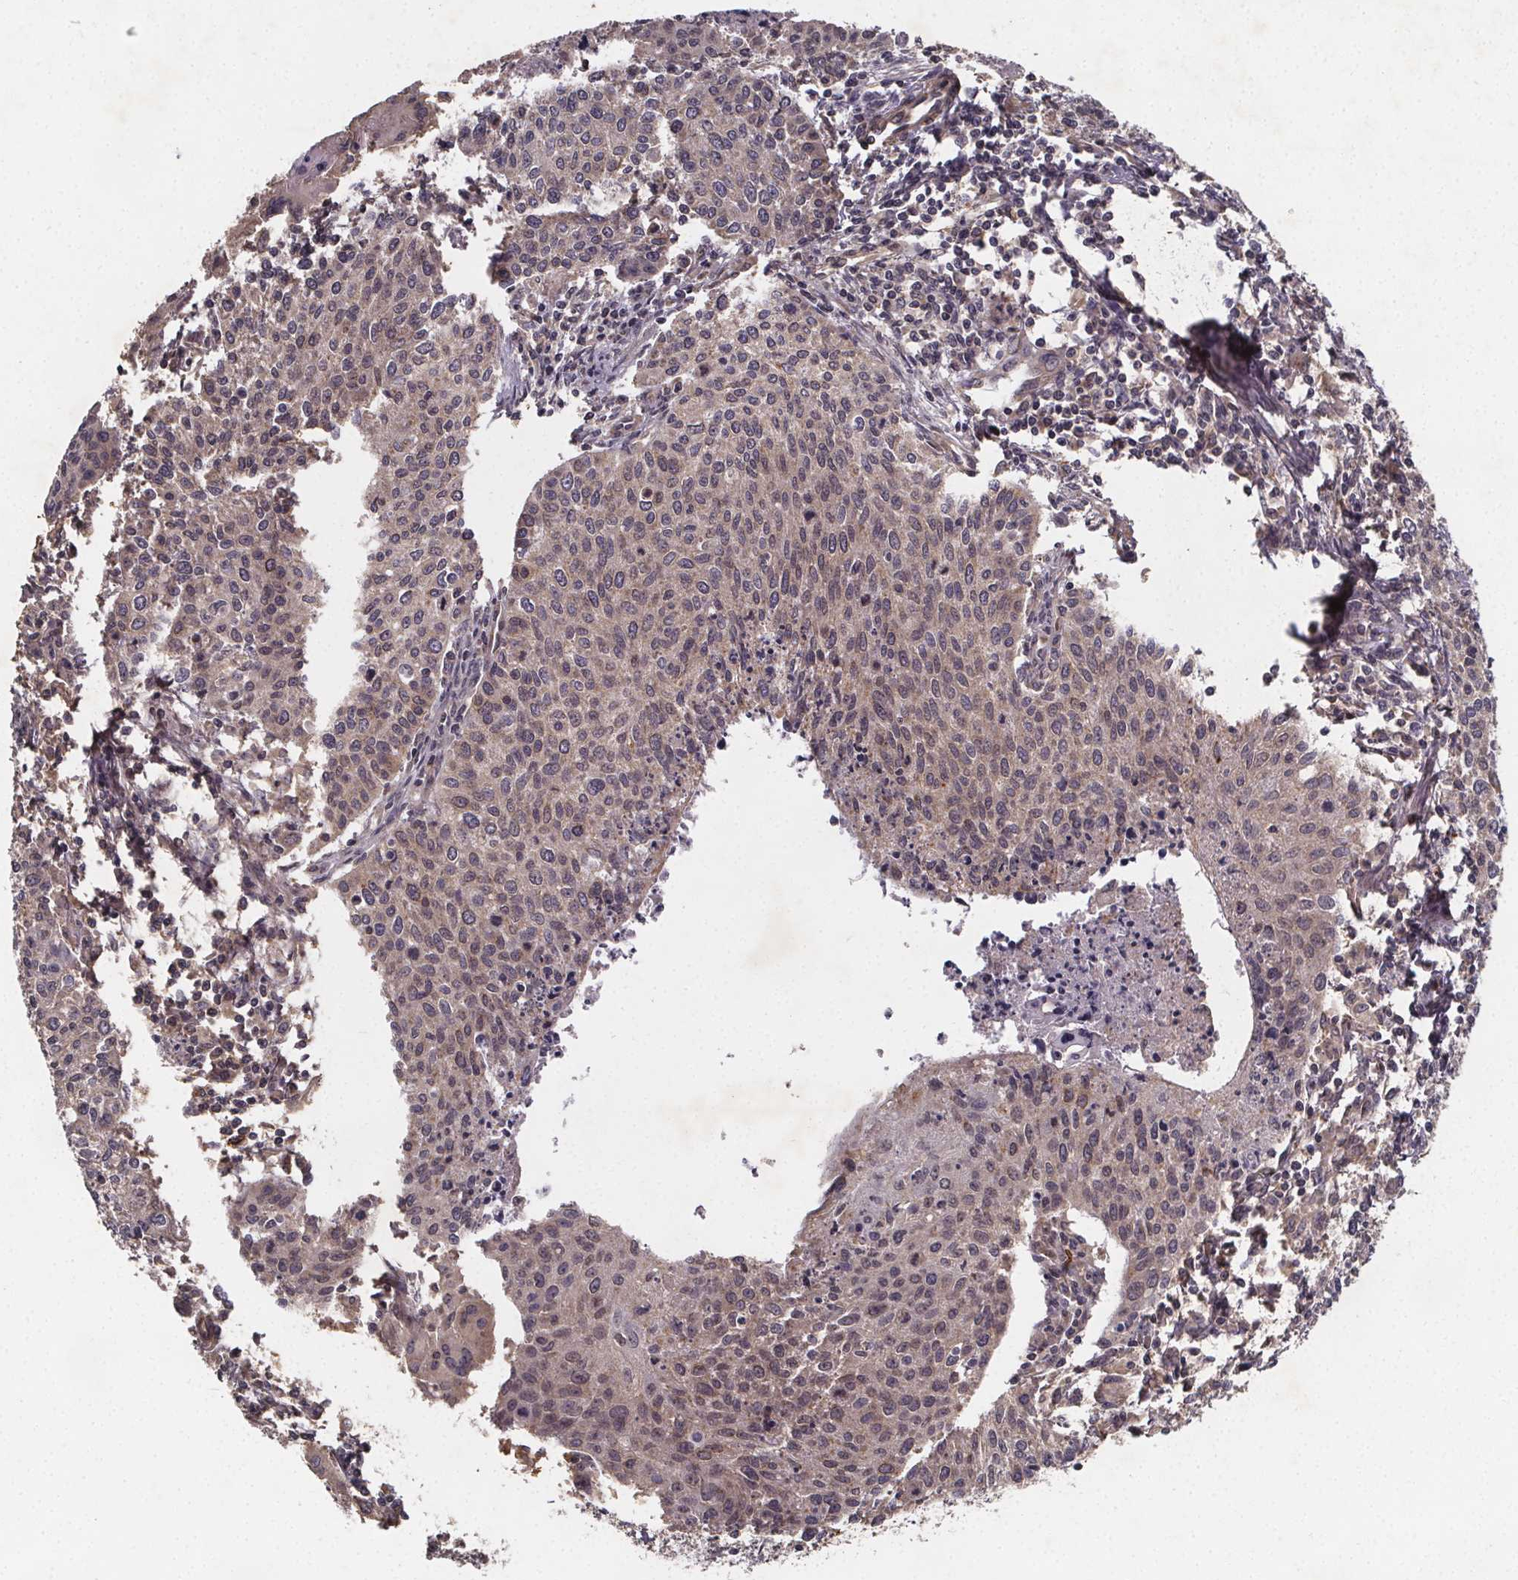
{"staining": {"intensity": "negative", "quantity": "none", "location": "none"}, "tissue": "cervical cancer", "cell_type": "Tumor cells", "image_type": "cancer", "snomed": [{"axis": "morphology", "description": "Squamous cell carcinoma, NOS"}, {"axis": "topography", "description": "Cervix"}], "caption": "Tumor cells are negative for brown protein staining in cervical cancer.", "gene": "PIERCE2", "patient": {"sex": "female", "age": 38}}